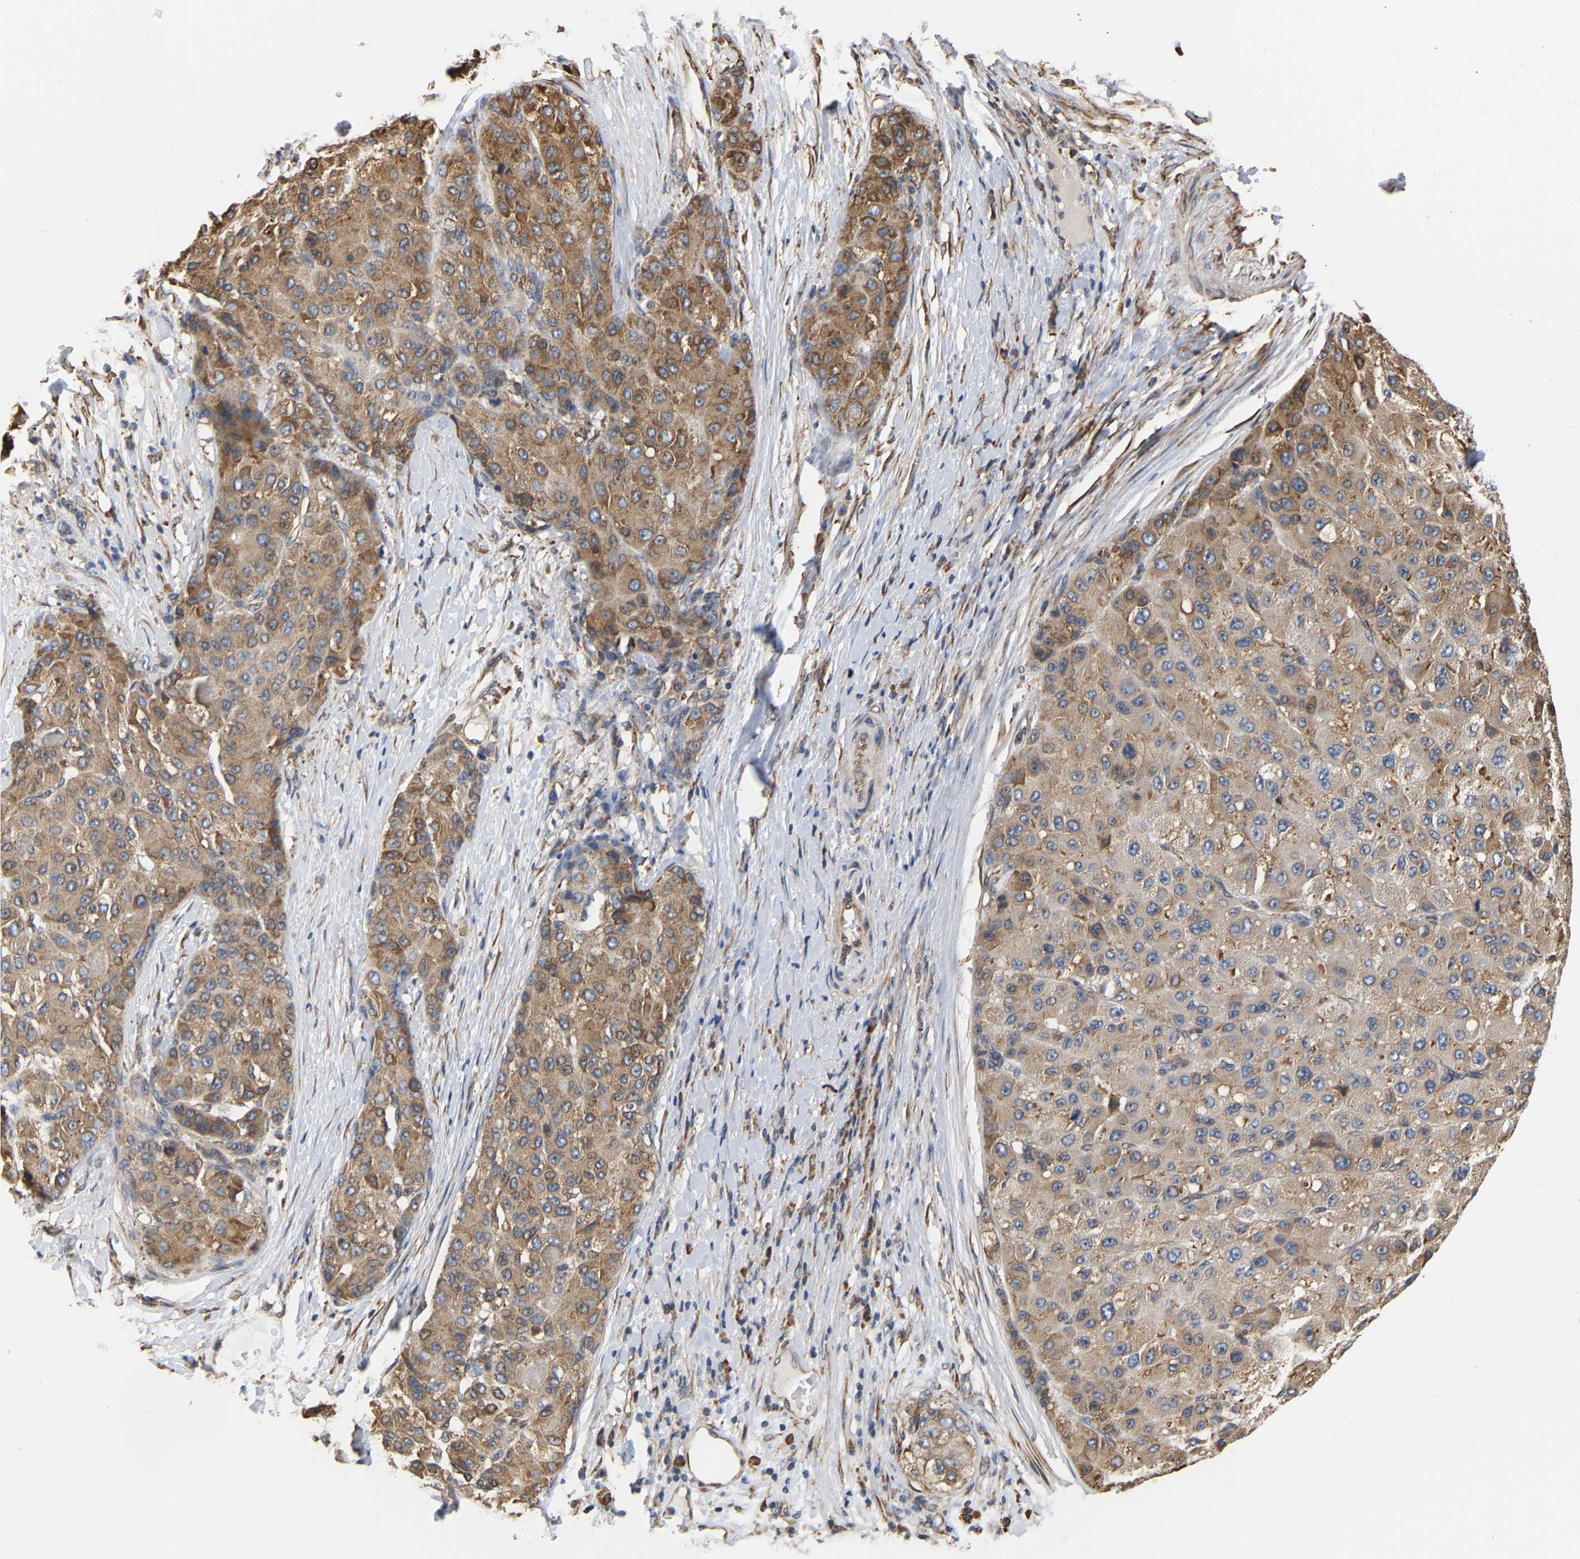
{"staining": {"intensity": "moderate", "quantity": ">75%", "location": "cytoplasmic/membranous"}, "tissue": "liver cancer", "cell_type": "Tumor cells", "image_type": "cancer", "snomed": [{"axis": "morphology", "description": "Carcinoma, Hepatocellular, NOS"}, {"axis": "topography", "description": "Liver"}], "caption": "There is medium levels of moderate cytoplasmic/membranous positivity in tumor cells of hepatocellular carcinoma (liver), as demonstrated by immunohistochemical staining (brown color).", "gene": "ARAP1", "patient": {"sex": "male", "age": 80}}